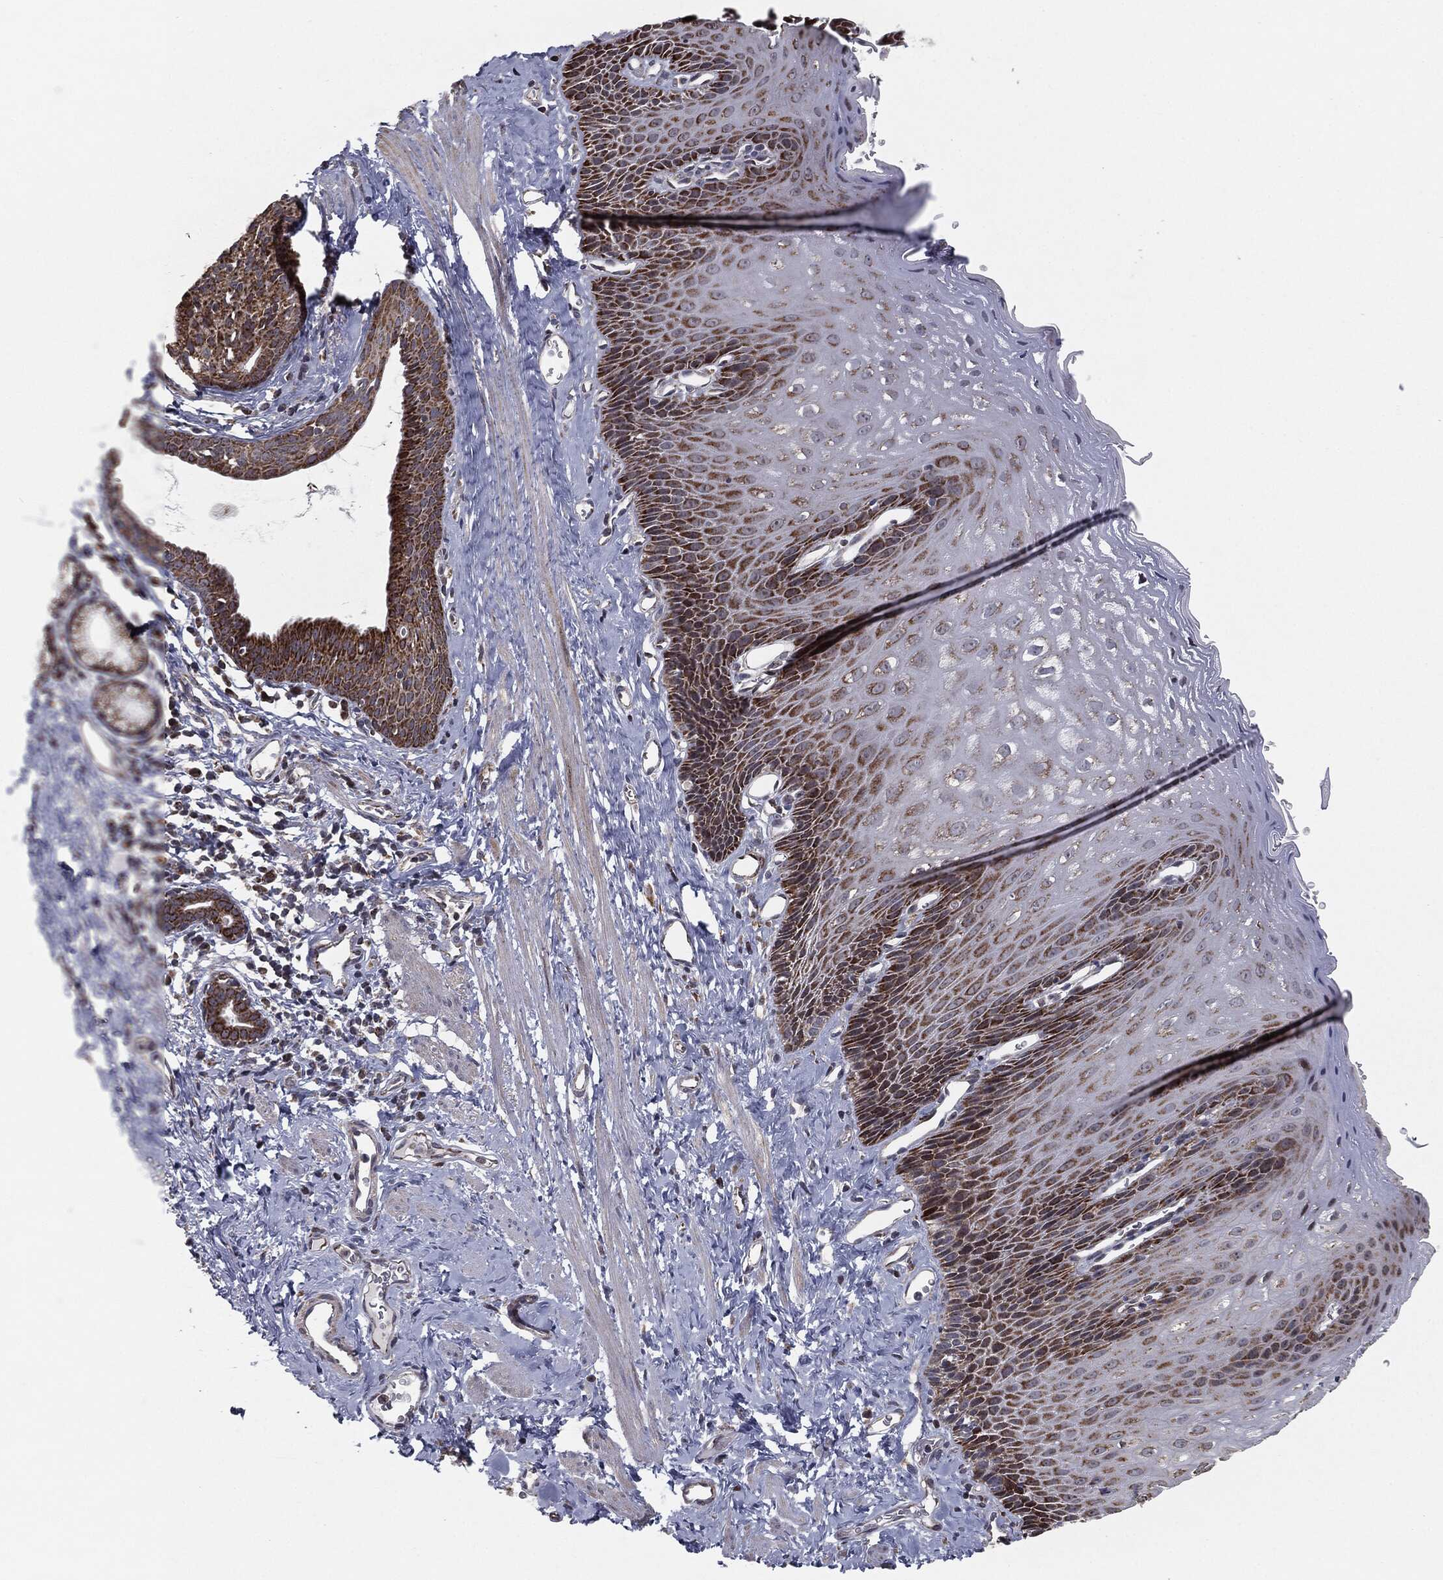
{"staining": {"intensity": "strong", "quantity": "<25%", "location": "cytoplasmic/membranous"}, "tissue": "esophagus", "cell_type": "Squamous epithelial cells", "image_type": "normal", "snomed": [{"axis": "morphology", "description": "Normal tissue, NOS"}, {"axis": "topography", "description": "Esophagus"}], "caption": "Immunohistochemical staining of unremarkable human esophagus exhibits strong cytoplasmic/membranous protein staining in about <25% of squamous epithelial cells.", "gene": "CHCHD2", "patient": {"sex": "male", "age": 64}}